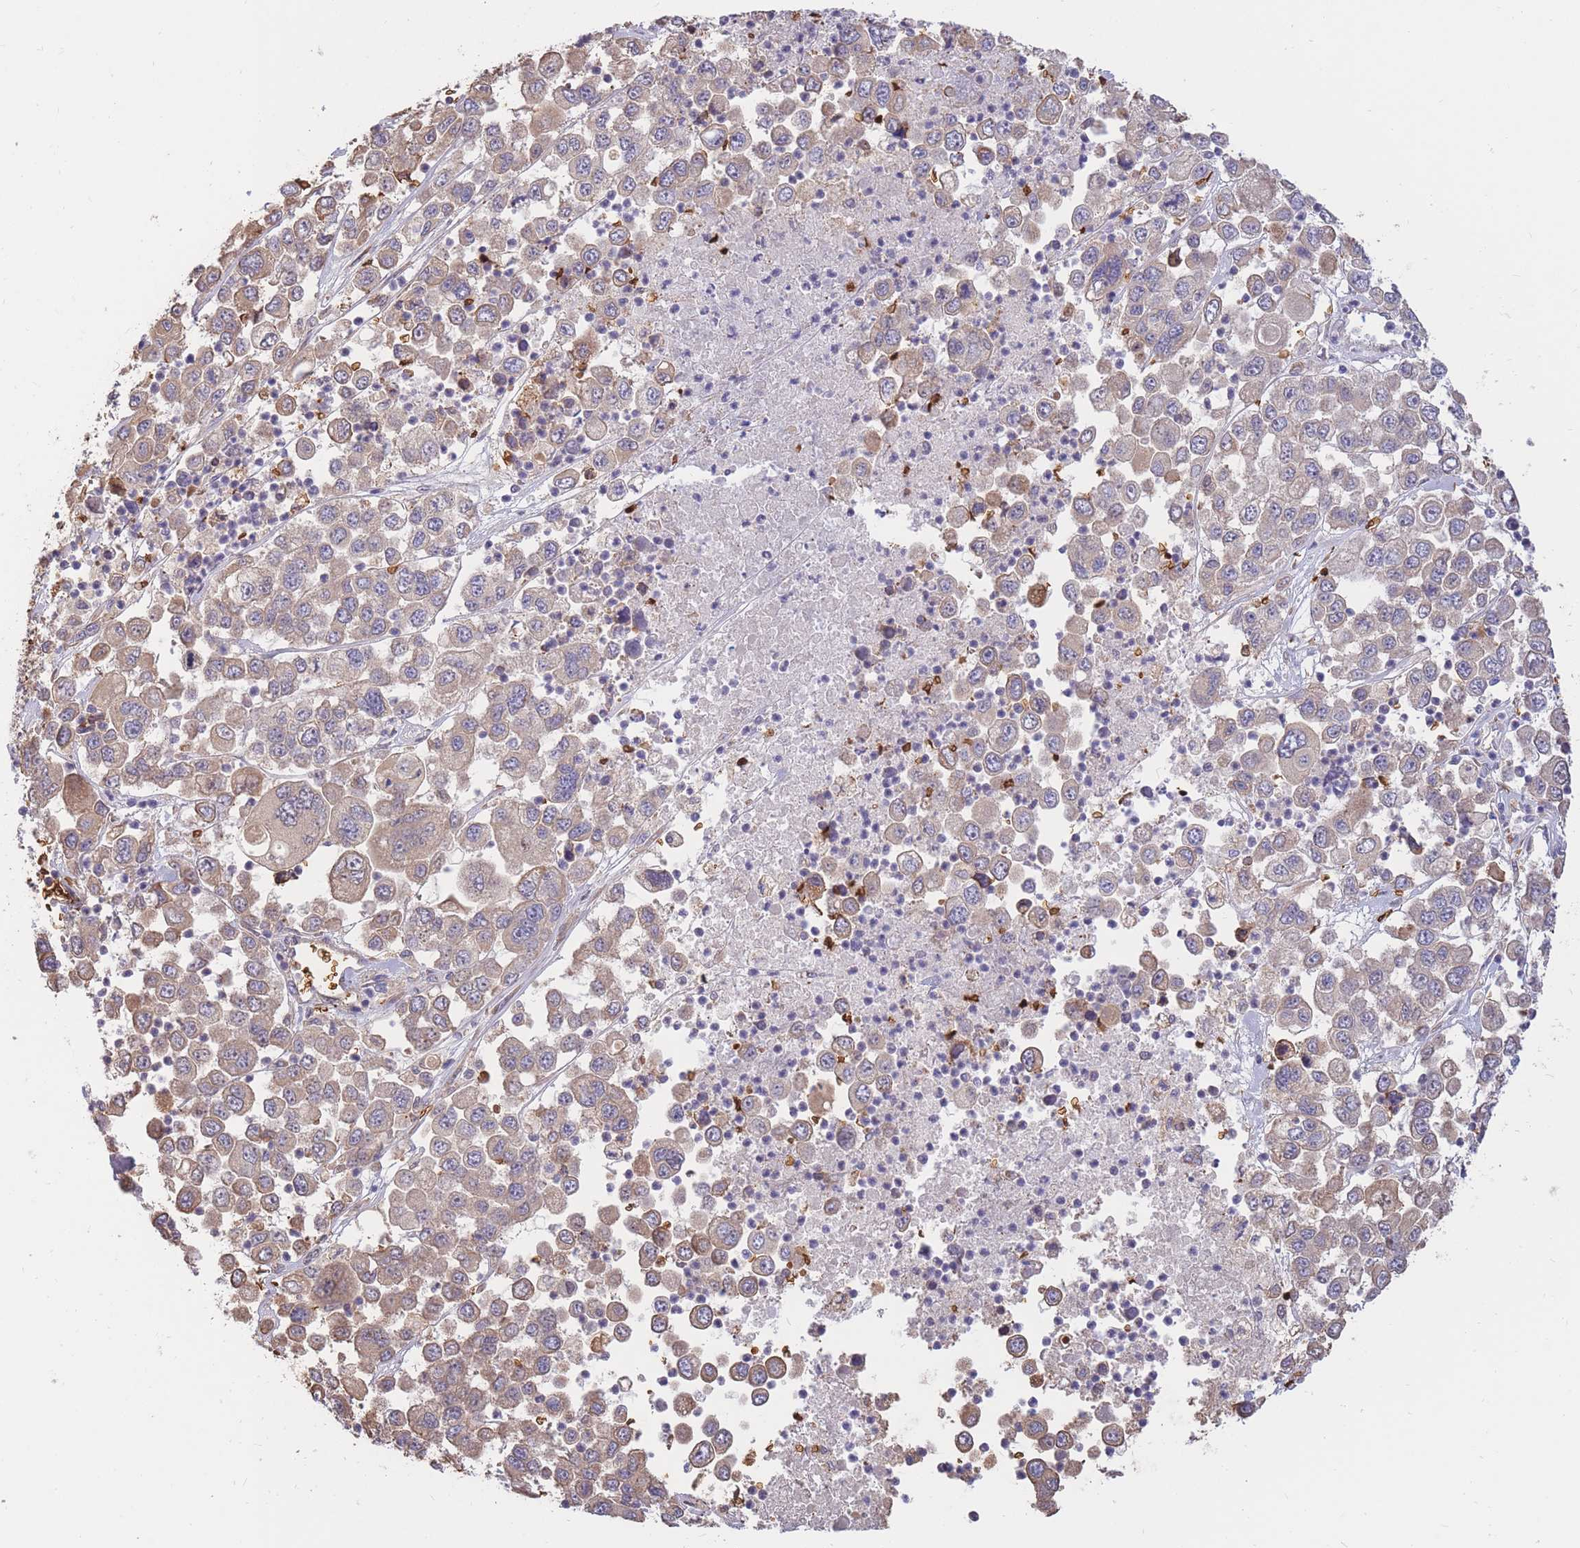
{"staining": {"intensity": "weak", "quantity": "25%-75%", "location": "cytoplasmic/membranous"}, "tissue": "melanoma", "cell_type": "Tumor cells", "image_type": "cancer", "snomed": [{"axis": "morphology", "description": "Malignant melanoma, Metastatic site"}, {"axis": "topography", "description": "Lymph node"}], "caption": "This photomicrograph exhibits immunohistochemistry (IHC) staining of human melanoma, with low weak cytoplasmic/membranous staining in approximately 25%-75% of tumor cells.", "gene": "ATP10D", "patient": {"sex": "female", "age": 54}}